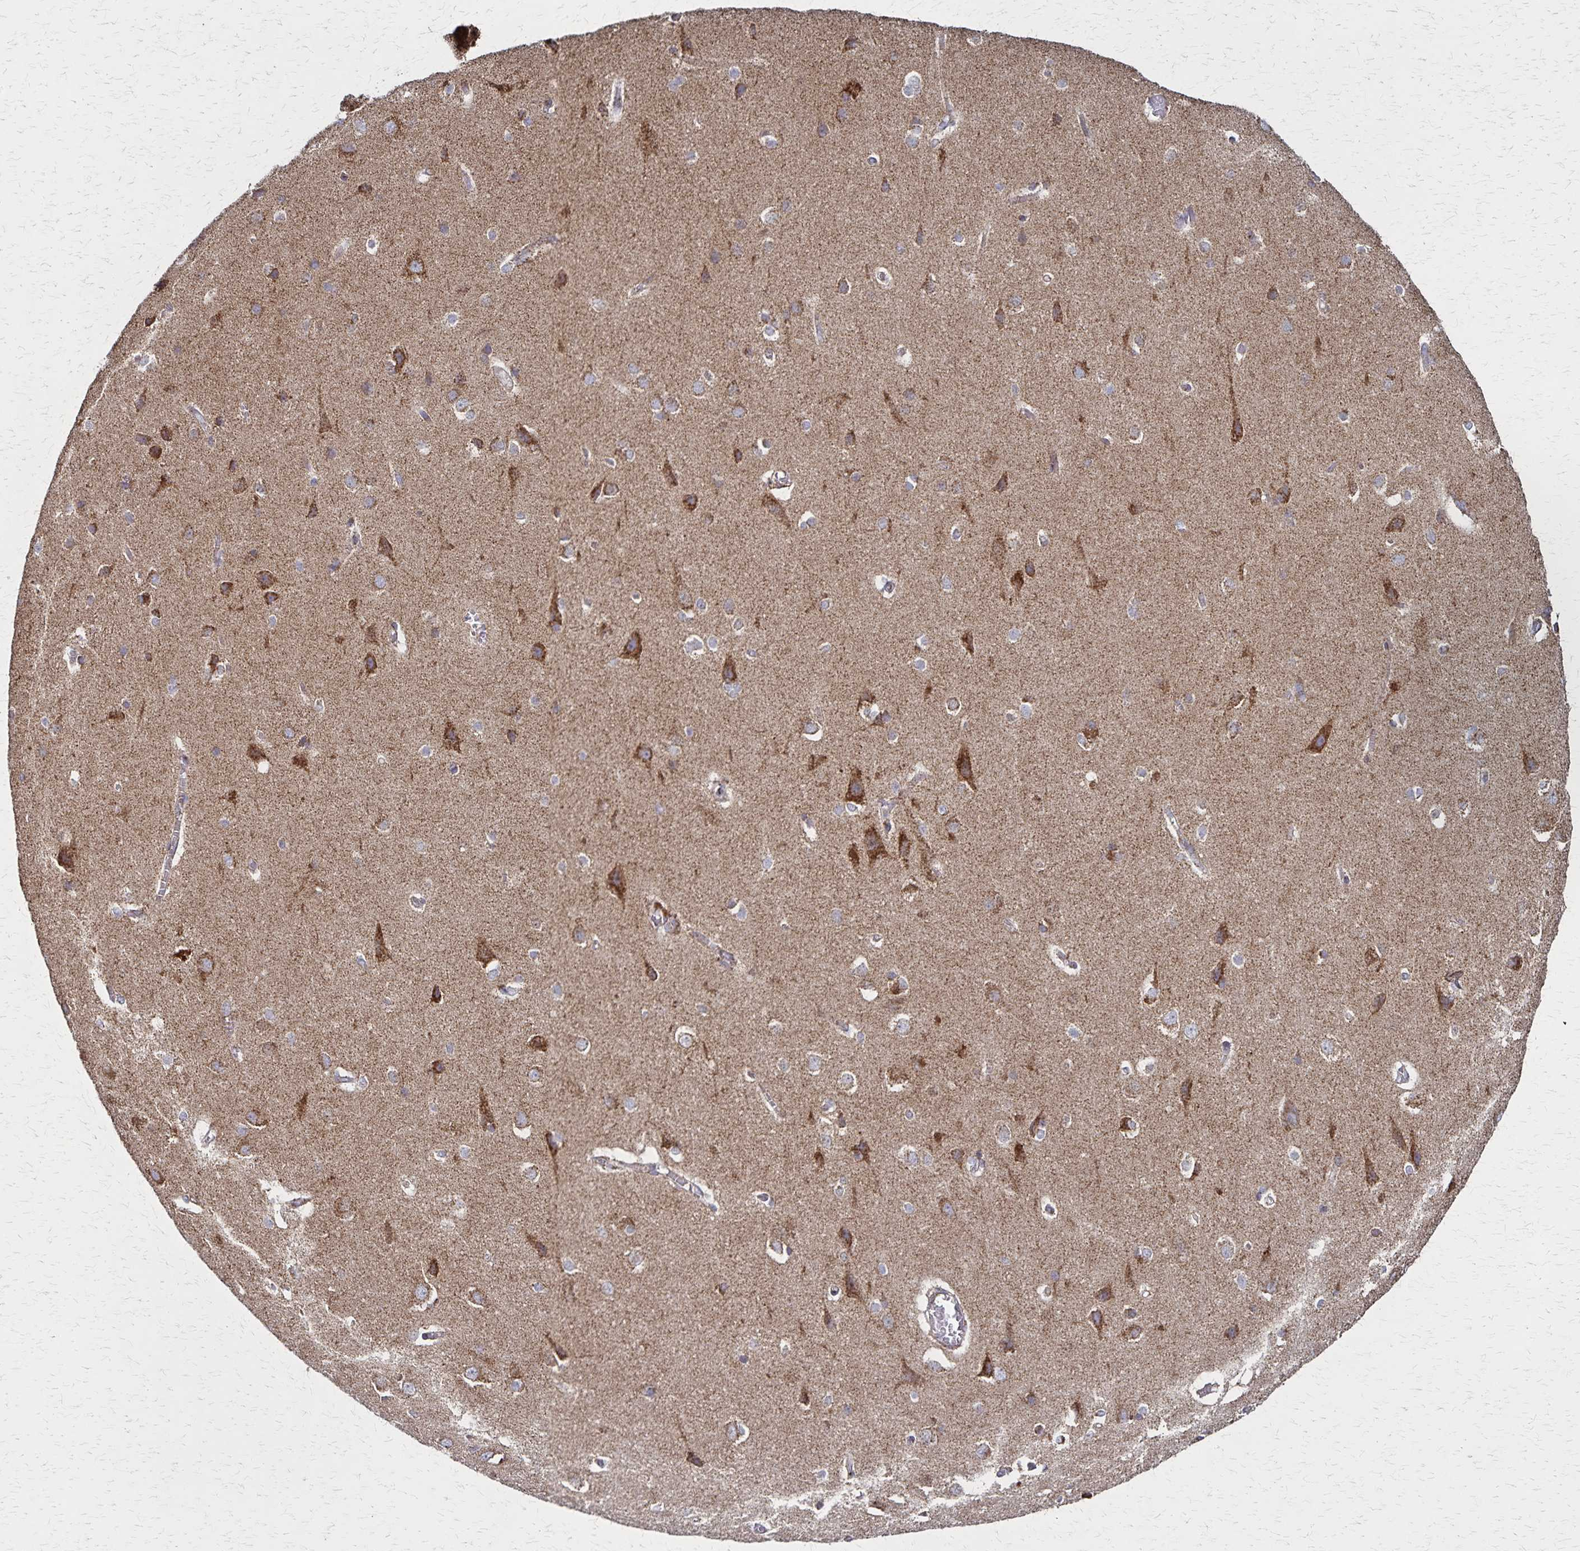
{"staining": {"intensity": "strong", "quantity": "<25%", "location": "cytoplasmic/membranous"}, "tissue": "cerebral cortex", "cell_type": "Endothelial cells", "image_type": "normal", "snomed": [{"axis": "morphology", "description": "Normal tissue, NOS"}, {"axis": "topography", "description": "Cerebral cortex"}], "caption": "Protein staining displays strong cytoplasmic/membranous positivity in about <25% of endothelial cells in unremarkable cerebral cortex.", "gene": "NFS1", "patient": {"sex": "male", "age": 37}}